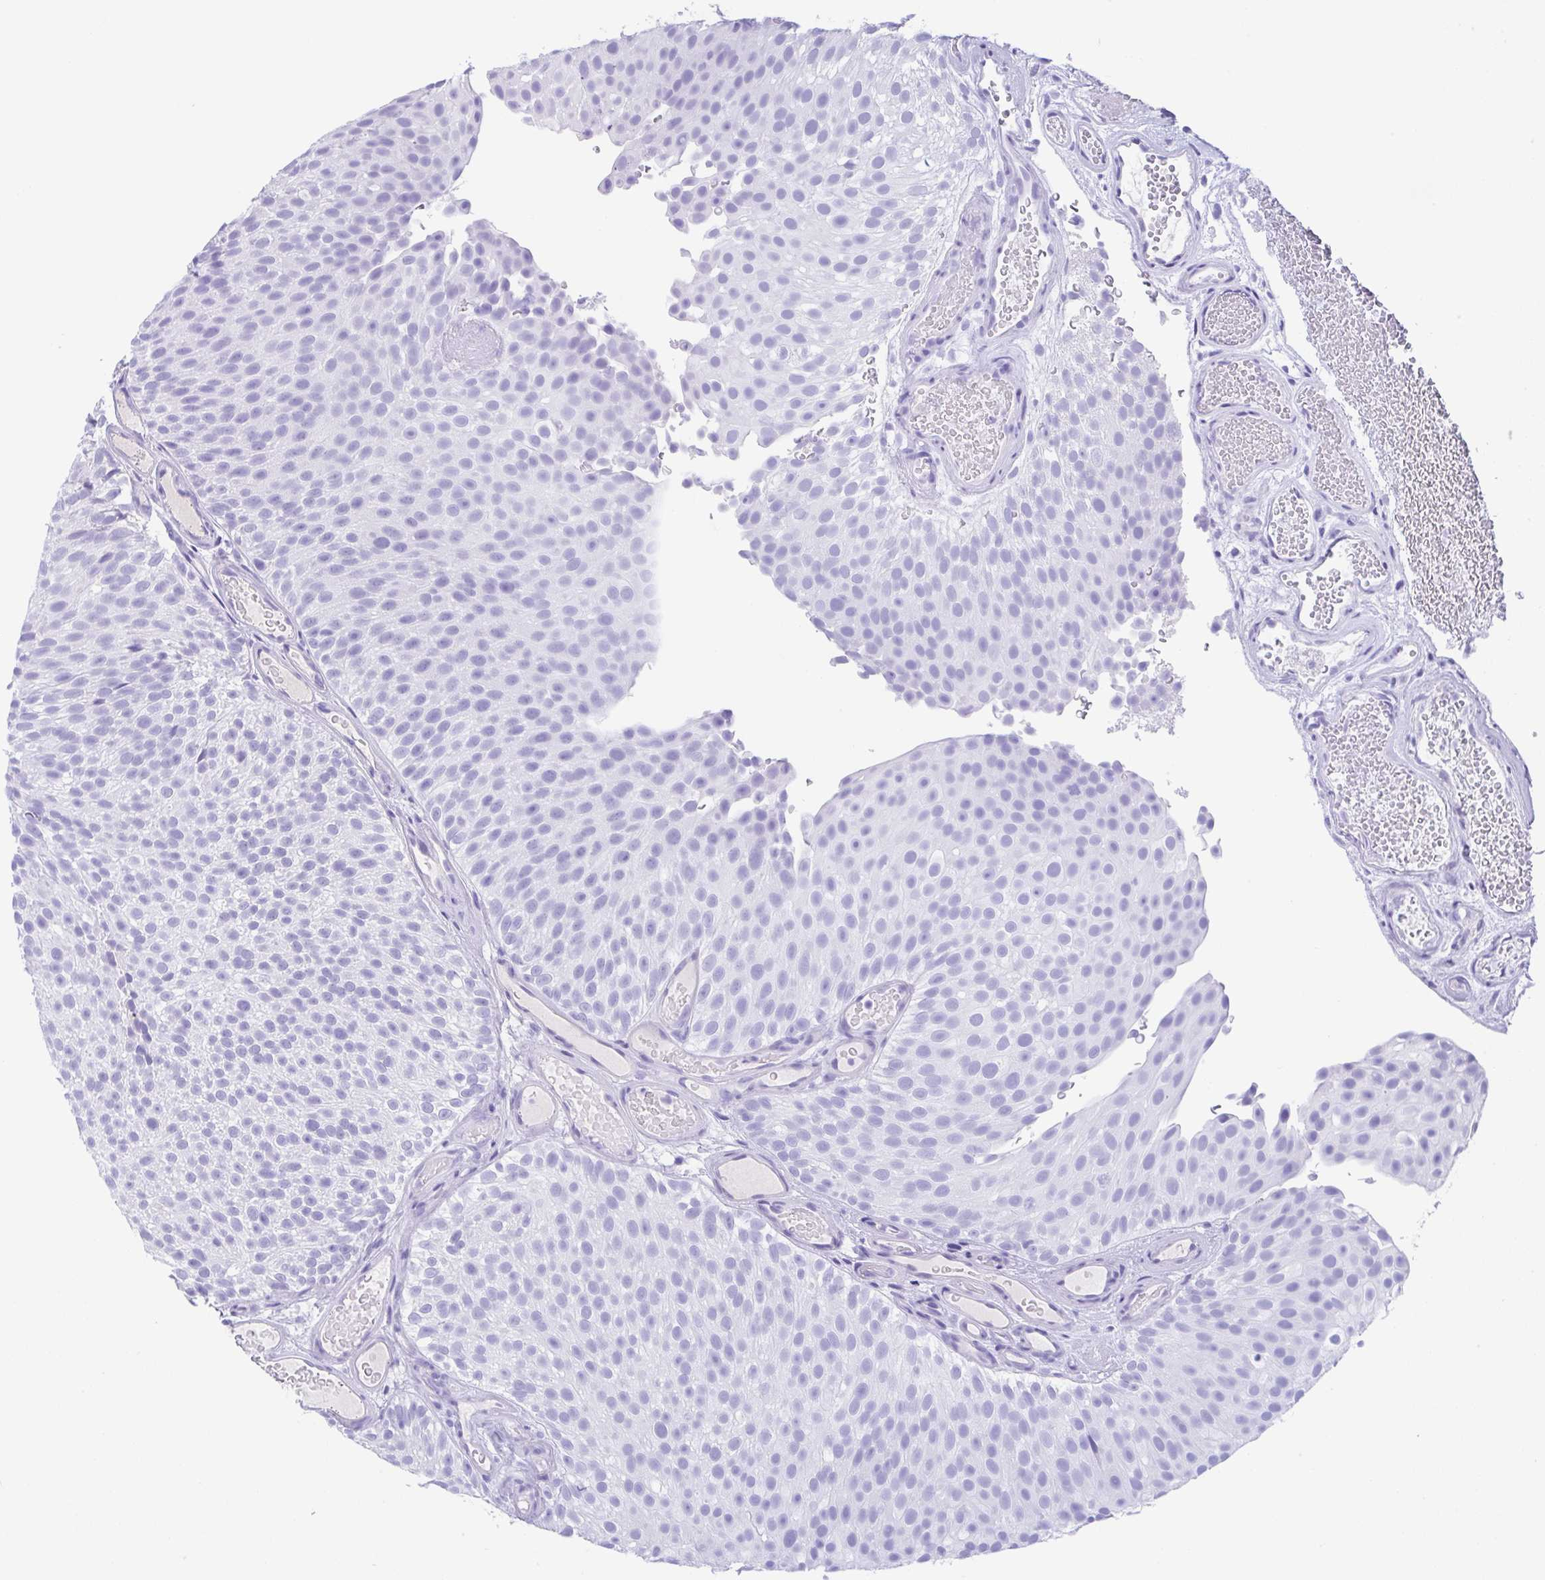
{"staining": {"intensity": "negative", "quantity": "none", "location": "none"}, "tissue": "urothelial cancer", "cell_type": "Tumor cells", "image_type": "cancer", "snomed": [{"axis": "morphology", "description": "Urothelial carcinoma, Low grade"}, {"axis": "topography", "description": "Urinary bladder"}], "caption": "Image shows no protein positivity in tumor cells of urothelial cancer tissue. The staining was performed using DAB to visualize the protein expression in brown, while the nuclei were stained in blue with hematoxylin (Magnification: 20x).", "gene": "CPA1", "patient": {"sex": "male", "age": 78}}